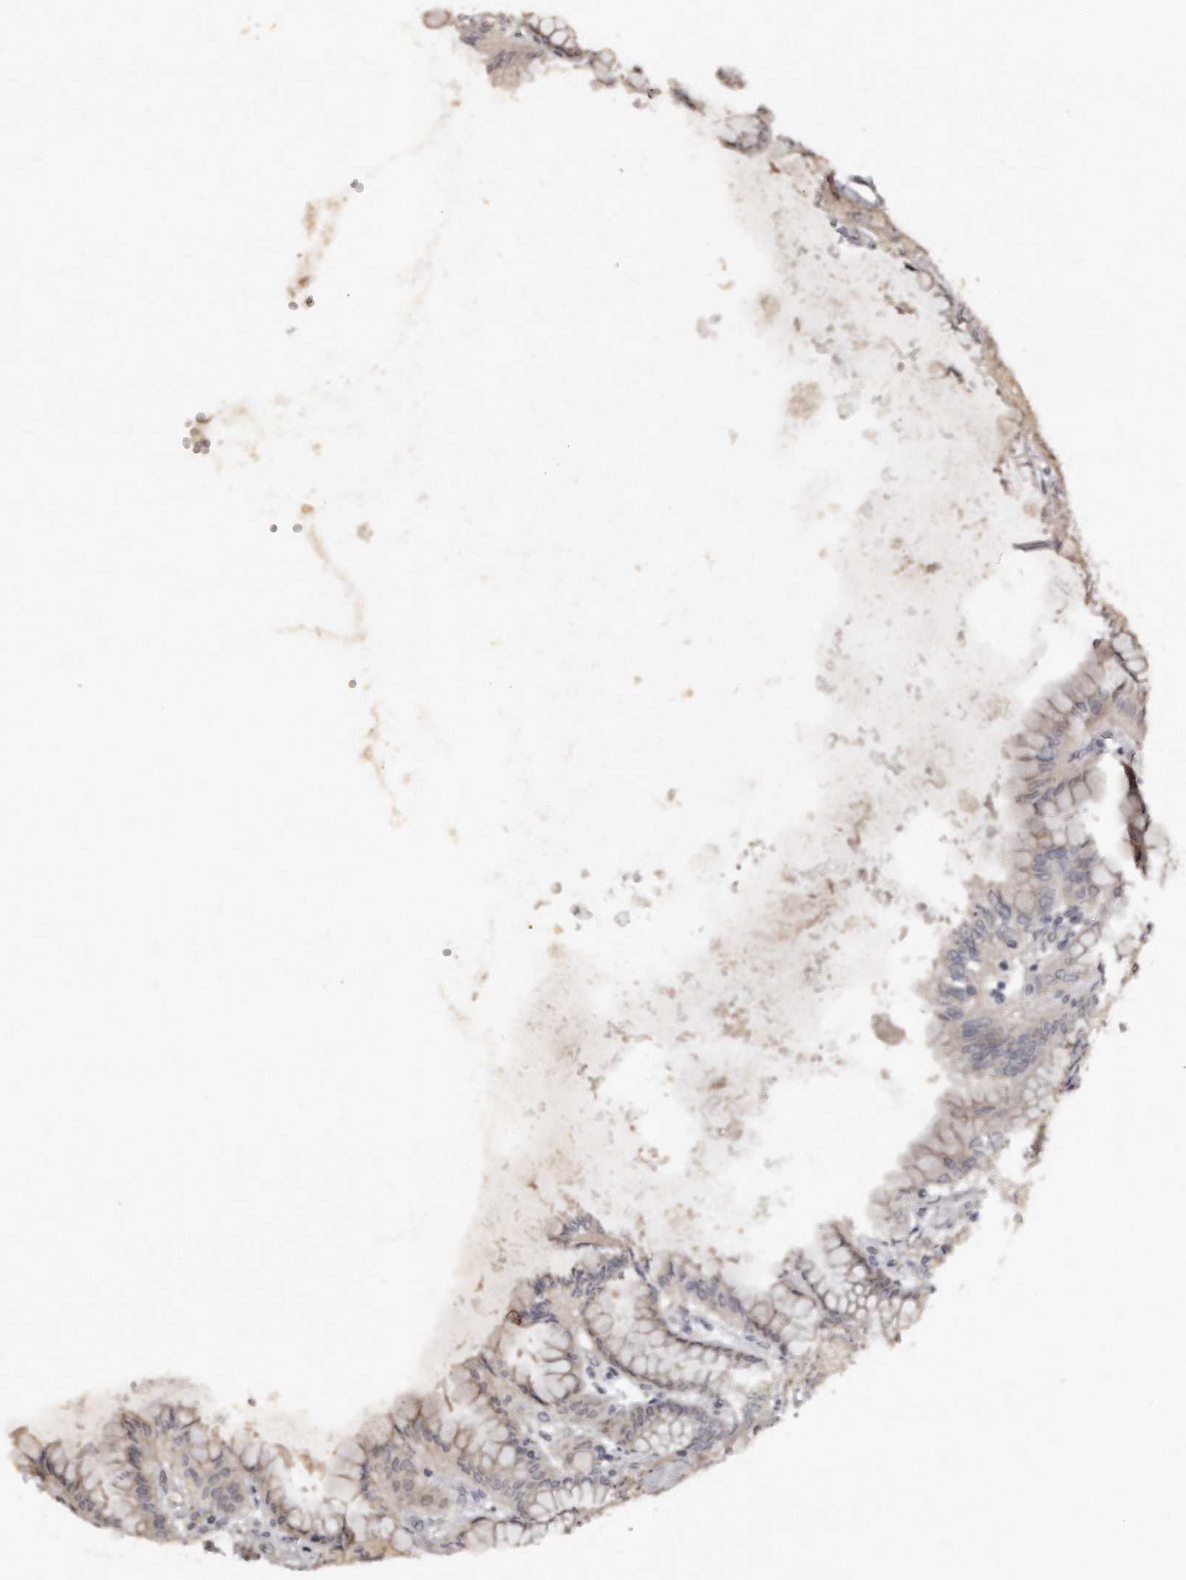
{"staining": {"intensity": "weak", "quantity": "25%-75%", "location": "cytoplasmic/membranous"}, "tissue": "stomach", "cell_type": "Glandular cells", "image_type": "normal", "snomed": [{"axis": "morphology", "description": "Normal tissue, NOS"}, {"axis": "topography", "description": "Stomach, upper"}], "caption": "Glandular cells show low levels of weak cytoplasmic/membranous staining in about 25%-75% of cells in benign stomach. The protein is shown in brown color, while the nuclei are stained blue.", "gene": "TSHR", "patient": {"sex": "female", "age": 56}}